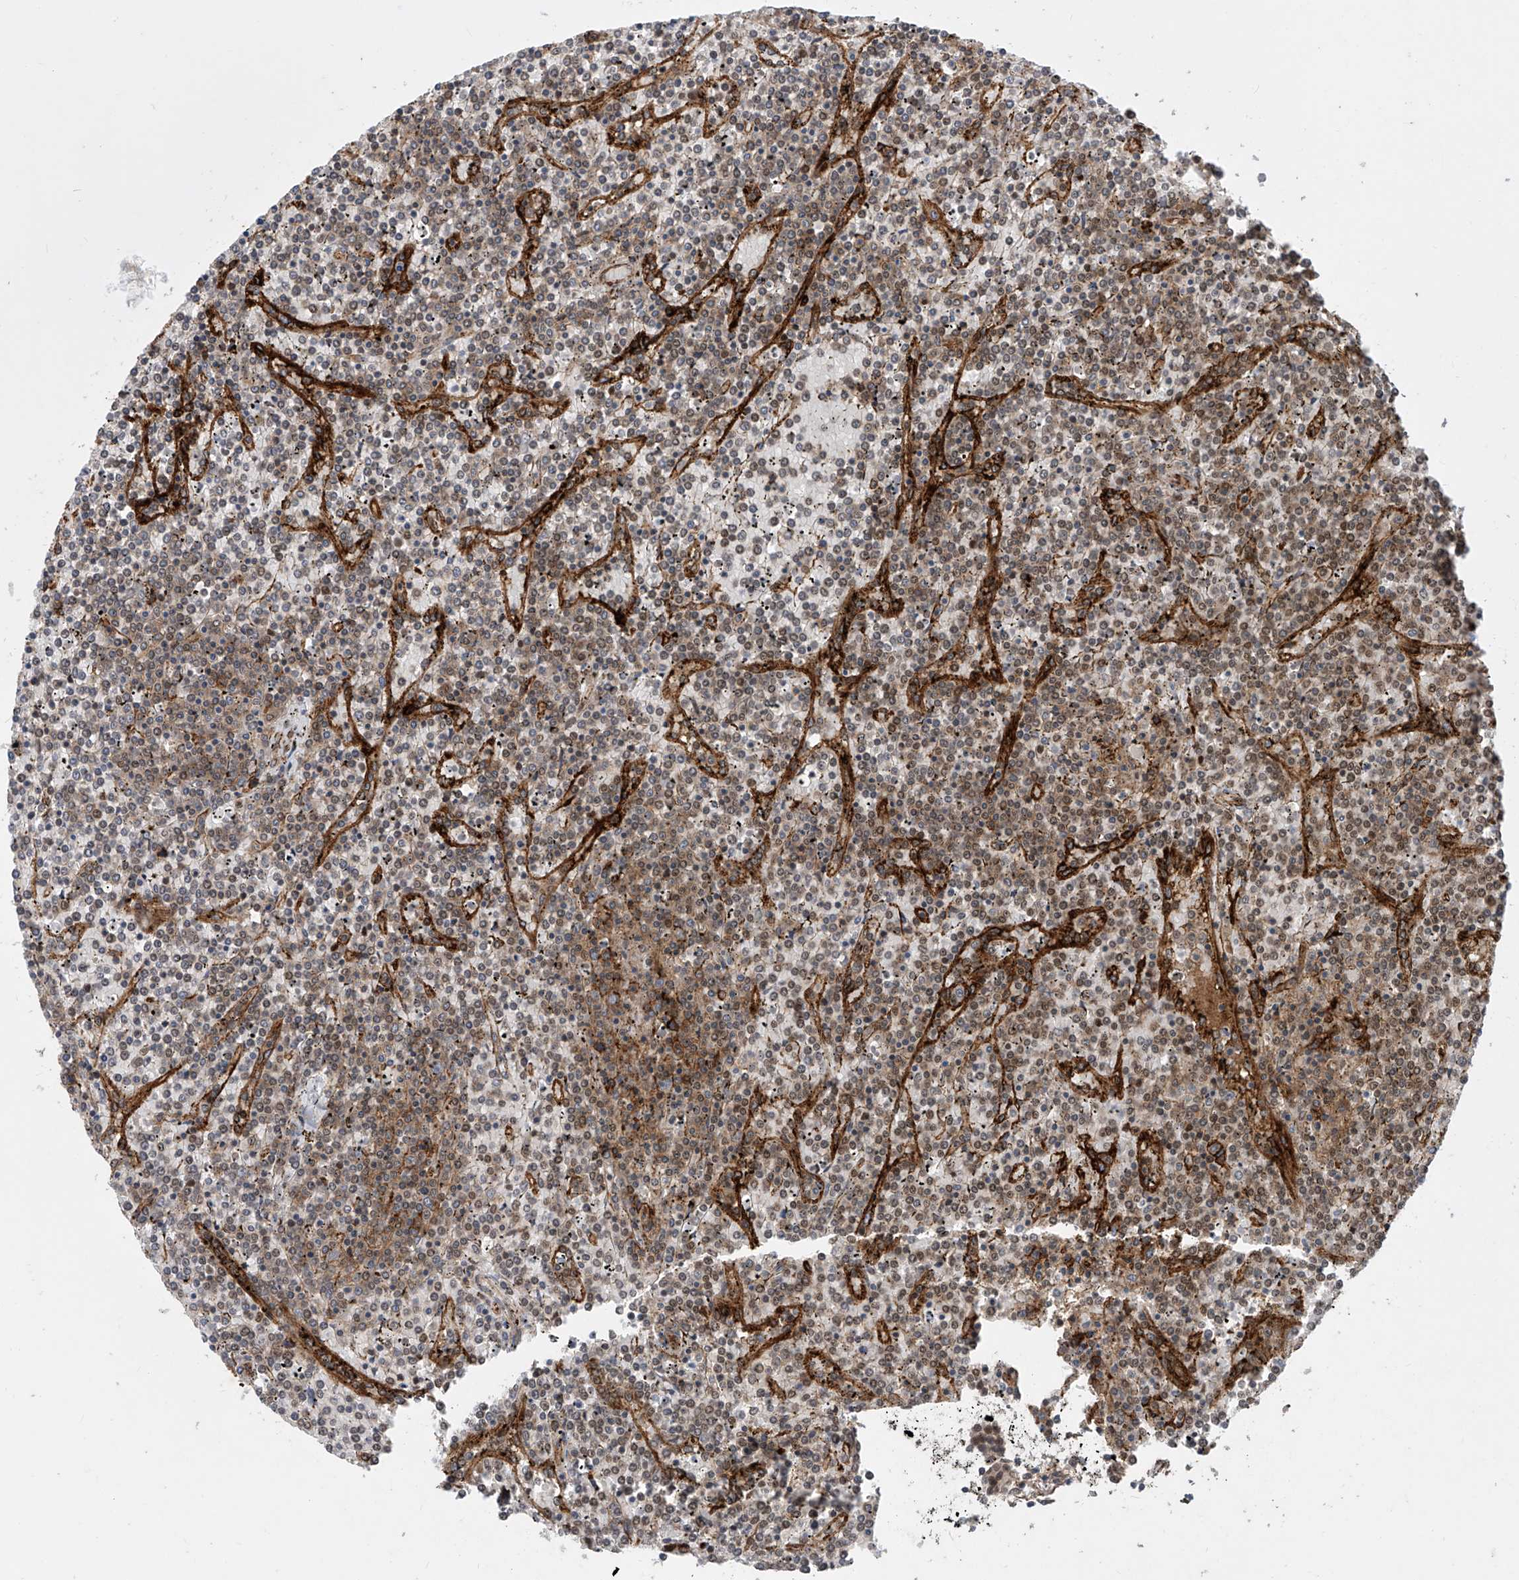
{"staining": {"intensity": "moderate", "quantity": "25%-75%", "location": "cytoplasmic/membranous,nuclear"}, "tissue": "lymphoma", "cell_type": "Tumor cells", "image_type": "cancer", "snomed": [{"axis": "morphology", "description": "Malignant lymphoma, non-Hodgkin's type, Low grade"}, {"axis": "topography", "description": "Spleen"}], "caption": "Immunohistochemistry histopathology image of human low-grade malignant lymphoma, non-Hodgkin's type stained for a protein (brown), which displays medium levels of moderate cytoplasmic/membranous and nuclear expression in about 25%-75% of tumor cells.", "gene": "LAGE3", "patient": {"sex": "female", "age": 19}}